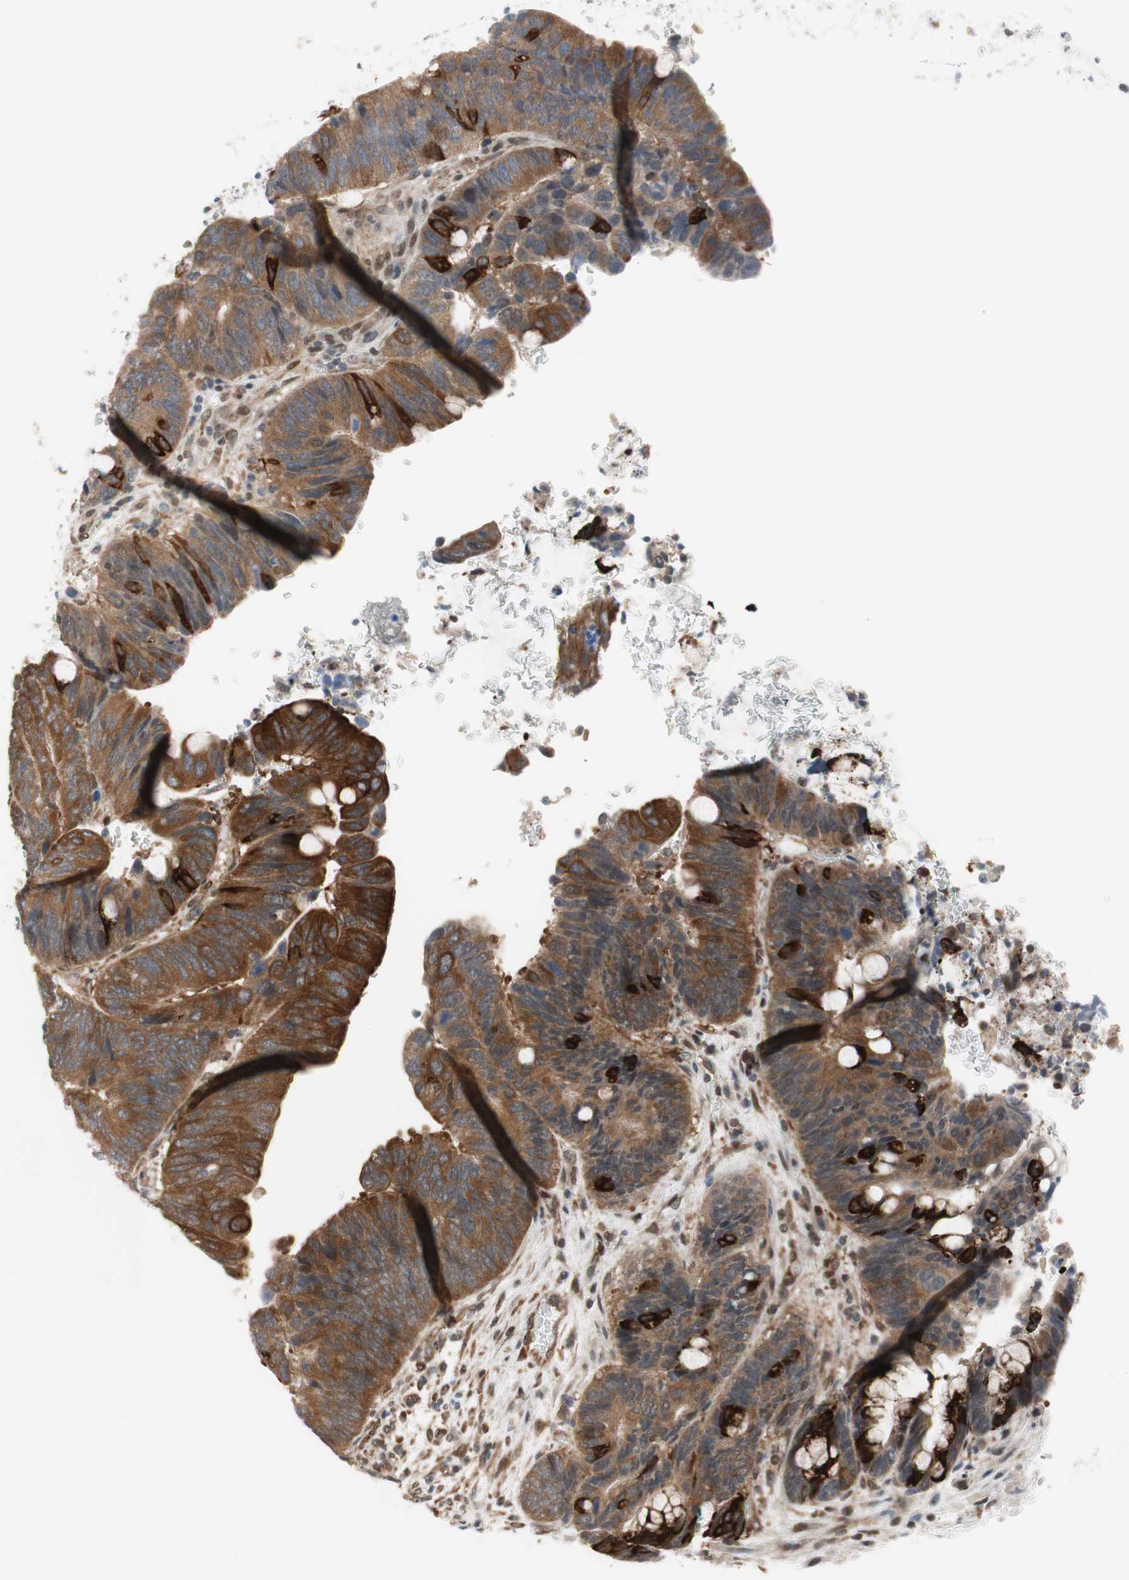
{"staining": {"intensity": "moderate", "quantity": ">75%", "location": "cytoplasmic/membranous"}, "tissue": "colorectal cancer", "cell_type": "Tumor cells", "image_type": "cancer", "snomed": [{"axis": "morphology", "description": "Normal tissue, NOS"}, {"axis": "morphology", "description": "Adenocarcinoma, NOS"}, {"axis": "topography", "description": "Rectum"}, {"axis": "topography", "description": "Peripheral nerve tissue"}], "caption": "A medium amount of moderate cytoplasmic/membranous positivity is identified in approximately >75% of tumor cells in adenocarcinoma (colorectal) tissue.", "gene": "ZNF512B", "patient": {"sex": "male", "age": 92}}